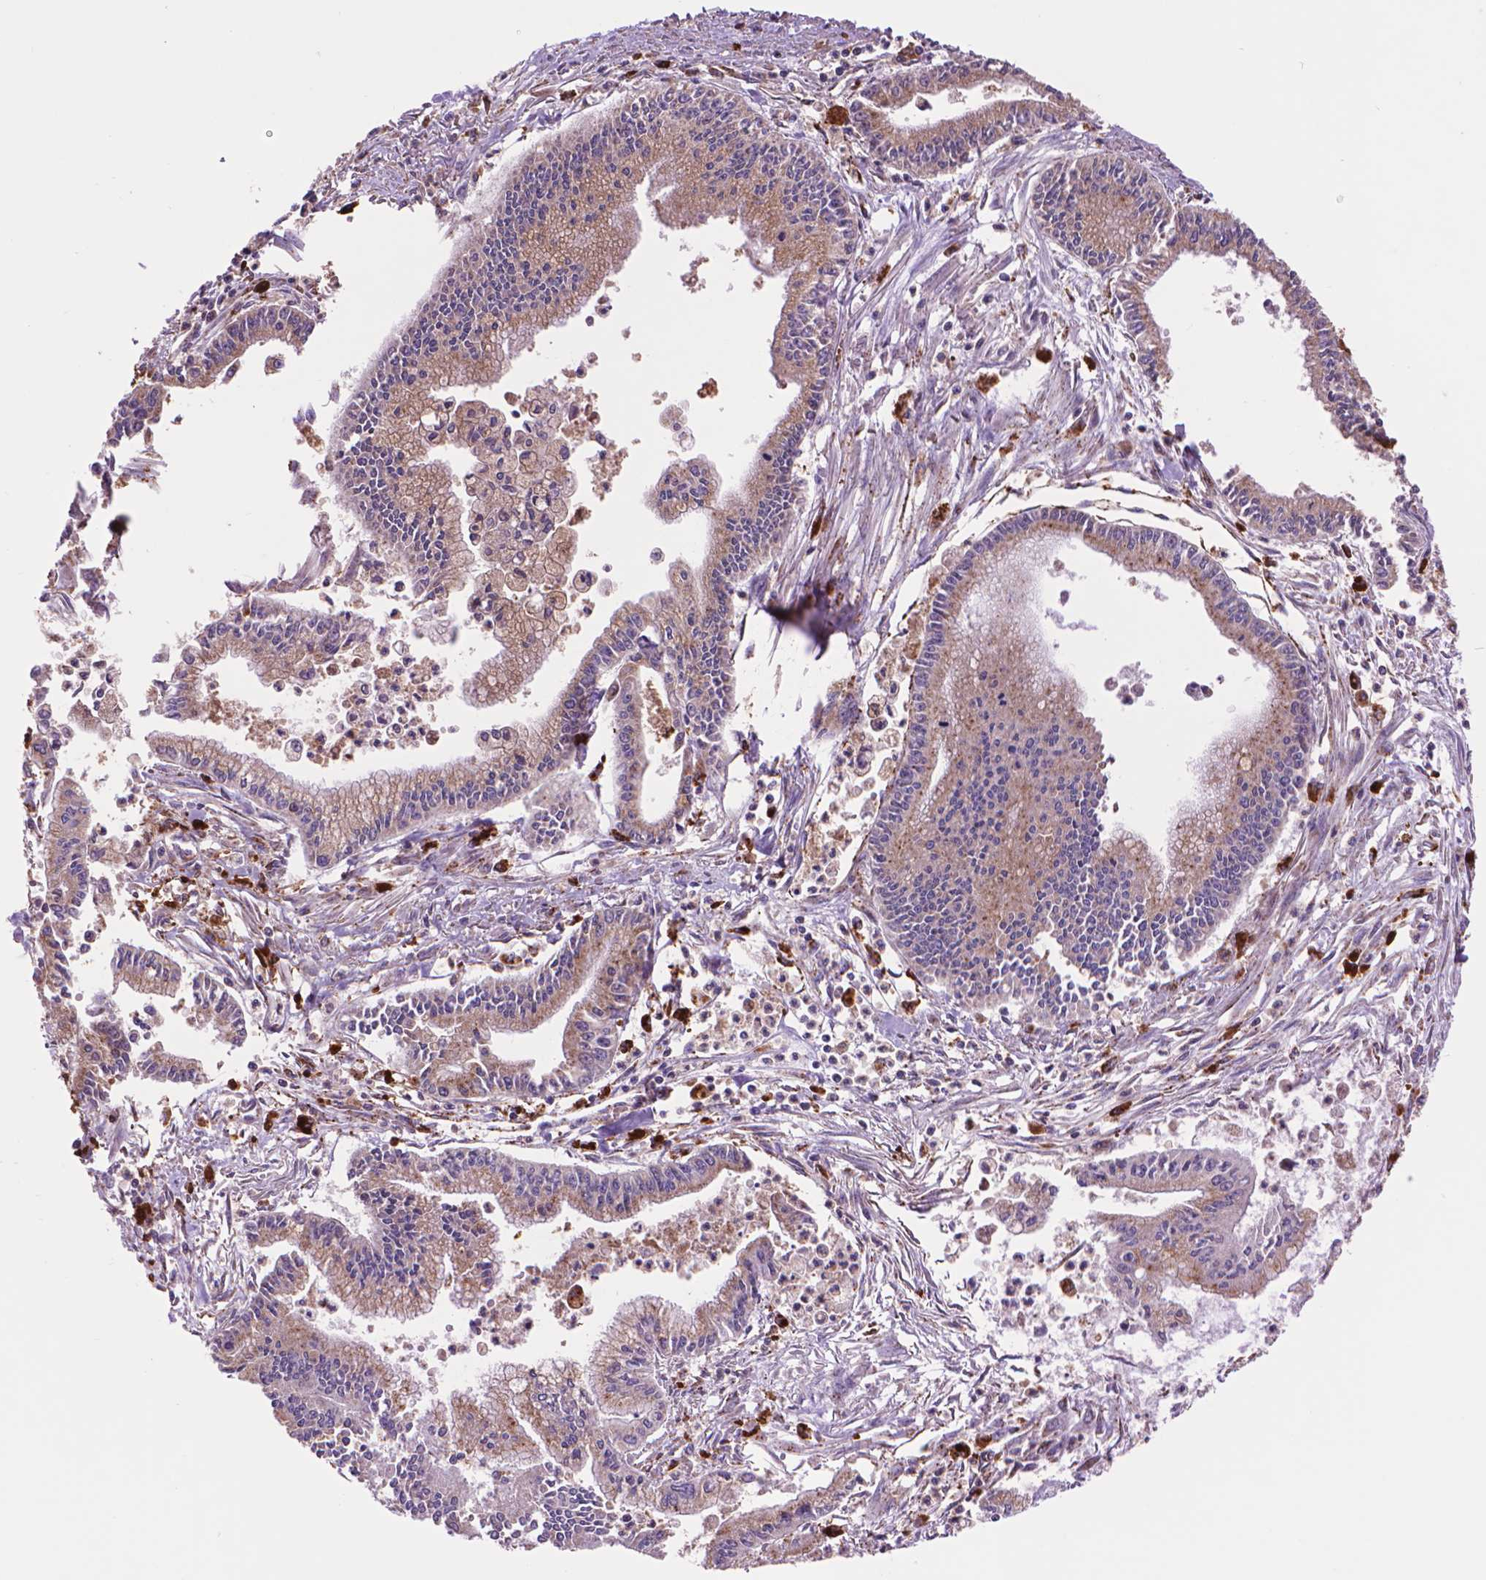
{"staining": {"intensity": "weak", "quantity": ">75%", "location": "cytoplasmic/membranous"}, "tissue": "pancreatic cancer", "cell_type": "Tumor cells", "image_type": "cancer", "snomed": [{"axis": "morphology", "description": "Adenocarcinoma, NOS"}, {"axis": "topography", "description": "Pancreas"}], "caption": "A brown stain highlights weak cytoplasmic/membranous staining of a protein in pancreatic cancer (adenocarcinoma) tumor cells. The protein is stained brown, and the nuclei are stained in blue (DAB (3,3'-diaminobenzidine) IHC with brightfield microscopy, high magnification).", "gene": "GLB1", "patient": {"sex": "female", "age": 65}}